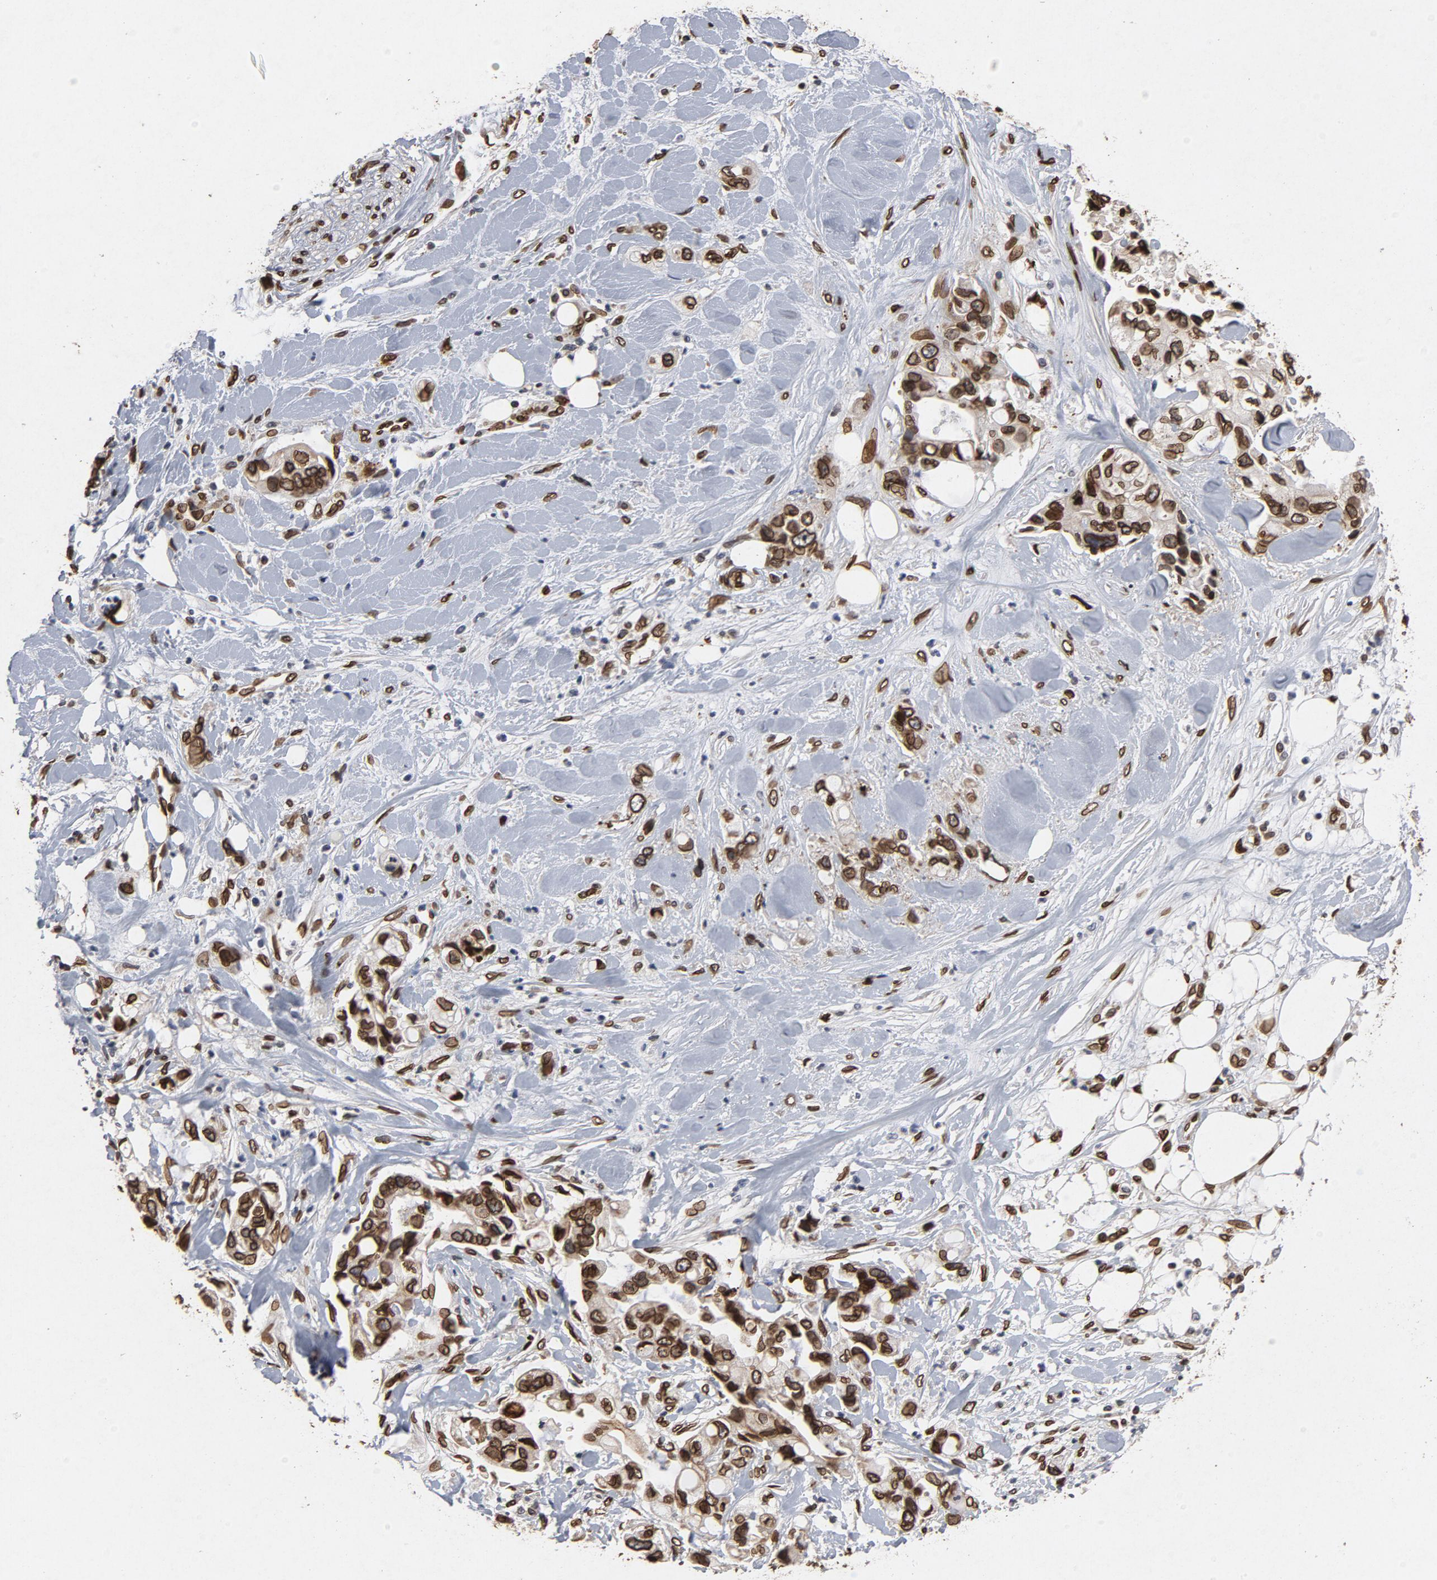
{"staining": {"intensity": "strong", "quantity": ">75%", "location": "cytoplasmic/membranous,nuclear"}, "tissue": "pancreatic cancer", "cell_type": "Tumor cells", "image_type": "cancer", "snomed": [{"axis": "morphology", "description": "Adenocarcinoma, NOS"}, {"axis": "topography", "description": "Pancreas"}], "caption": "A photomicrograph of pancreatic adenocarcinoma stained for a protein shows strong cytoplasmic/membranous and nuclear brown staining in tumor cells.", "gene": "LMNA", "patient": {"sex": "male", "age": 70}}